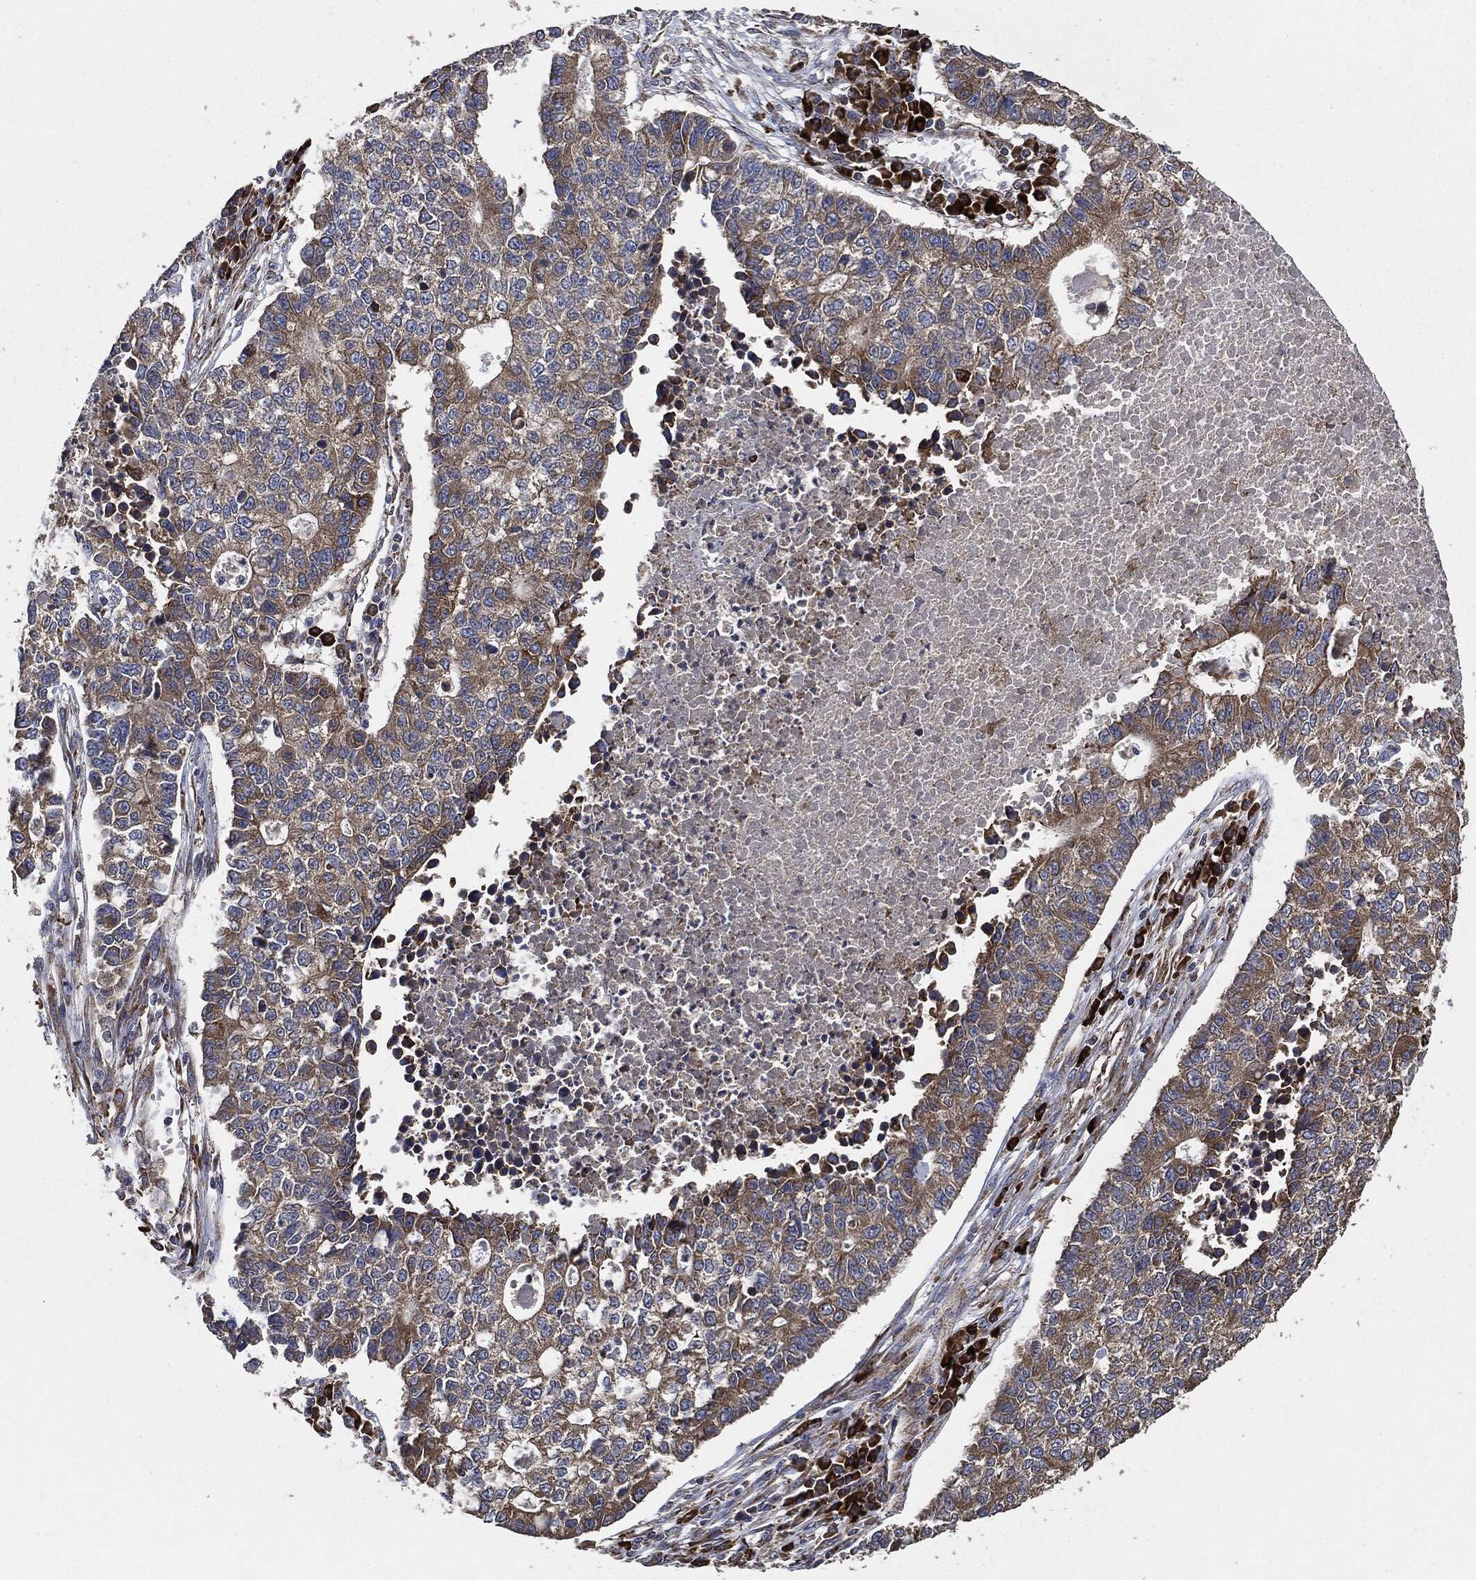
{"staining": {"intensity": "moderate", "quantity": "25%-75%", "location": "cytoplasmic/membranous"}, "tissue": "lung cancer", "cell_type": "Tumor cells", "image_type": "cancer", "snomed": [{"axis": "morphology", "description": "Adenocarcinoma, NOS"}, {"axis": "topography", "description": "Lung"}], "caption": "This micrograph displays lung cancer stained with IHC to label a protein in brown. The cytoplasmic/membranous of tumor cells show moderate positivity for the protein. Nuclei are counter-stained blue.", "gene": "STK3", "patient": {"sex": "male", "age": 57}}